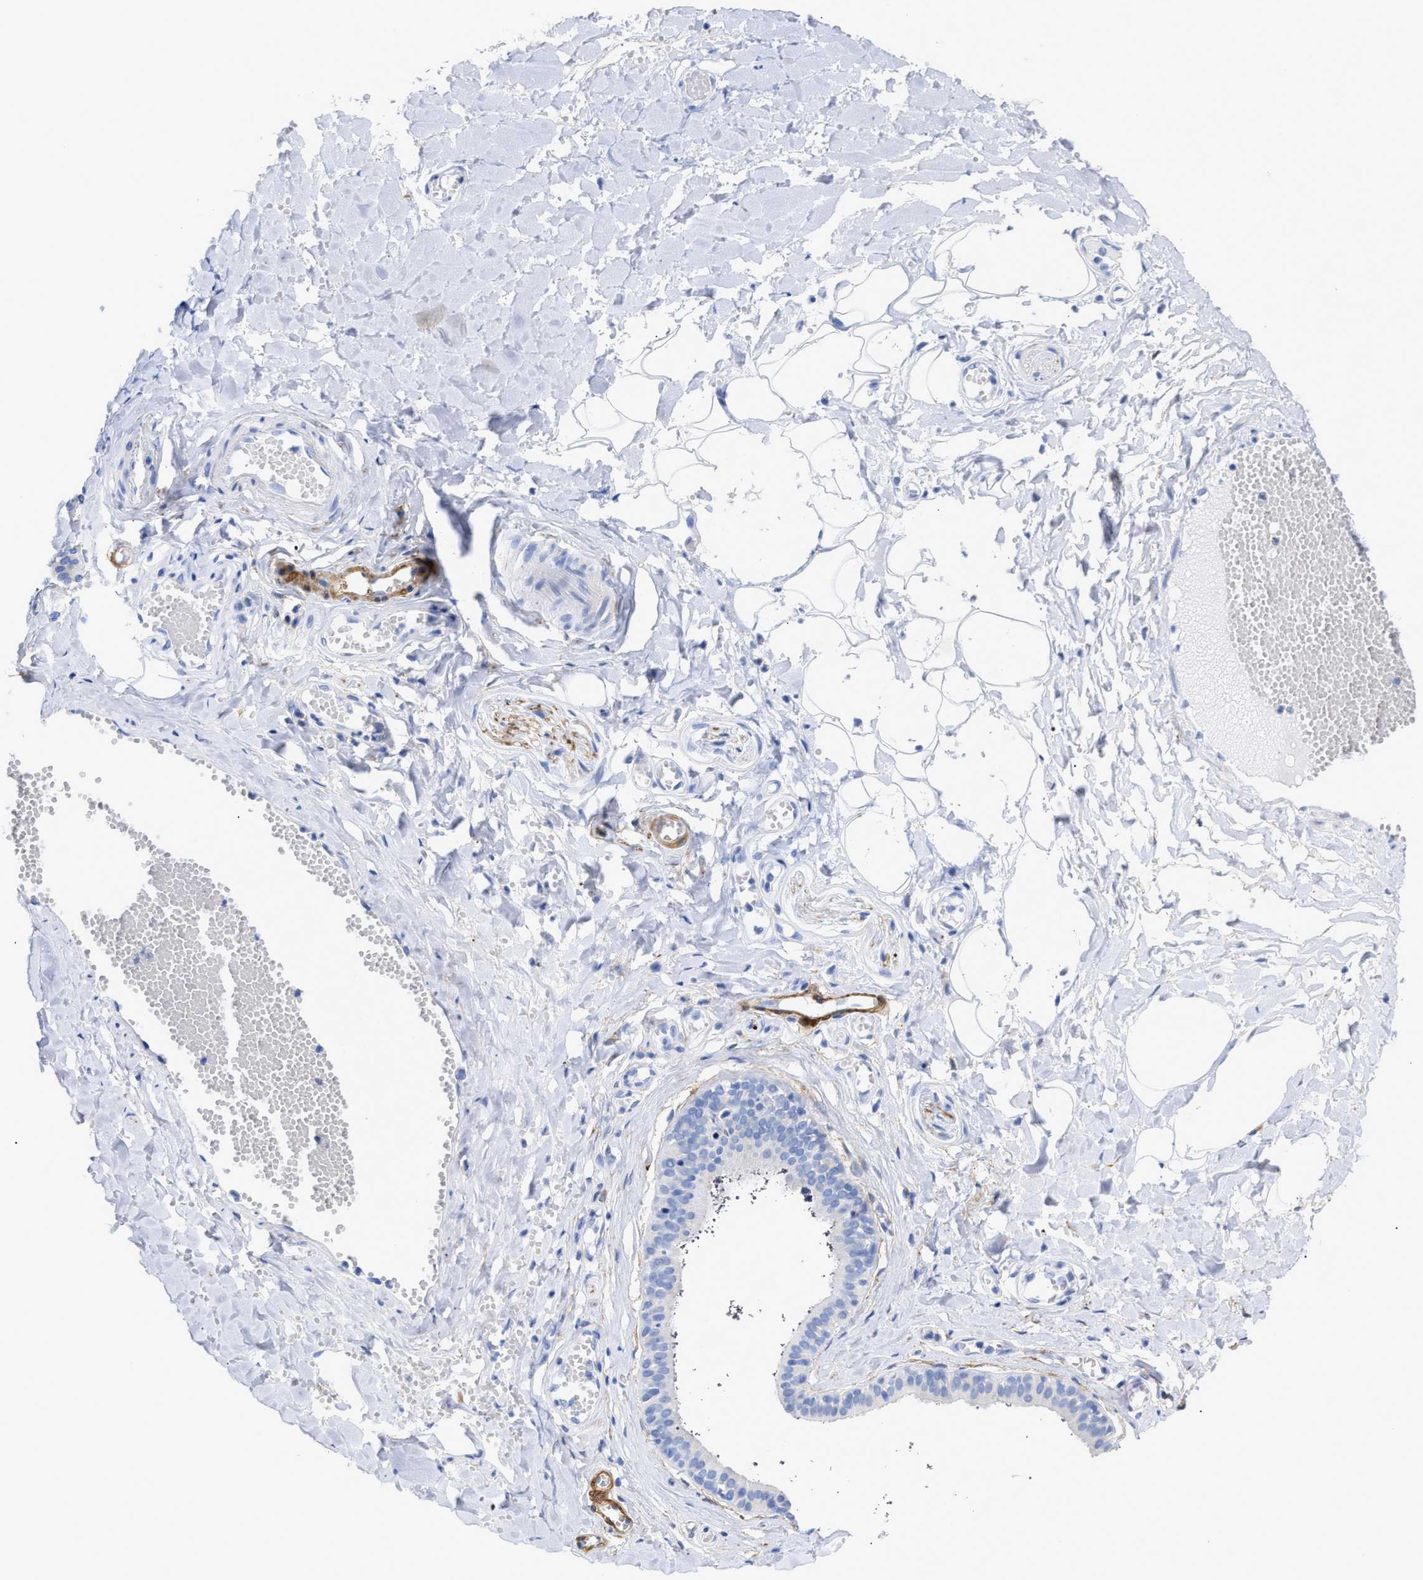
{"staining": {"intensity": "negative", "quantity": "none", "location": "none"}, "tissue": "salivary gland", "cell_type": "Glandular cells", "image_type": "normal", "snomed": [{"axis": "morphology", "description": "Normal tissue, NOS"}, {"axis": "topography", "description": "Salivary gland"}], "caption": "Photomicrograph shows no significant protein positivity in glandular cells of benign salivary gland. (DAB immunohistochemistry (IHC), high magnification).", "gene": "AMPH", "patient": {"sex": "male", "age": 62}}